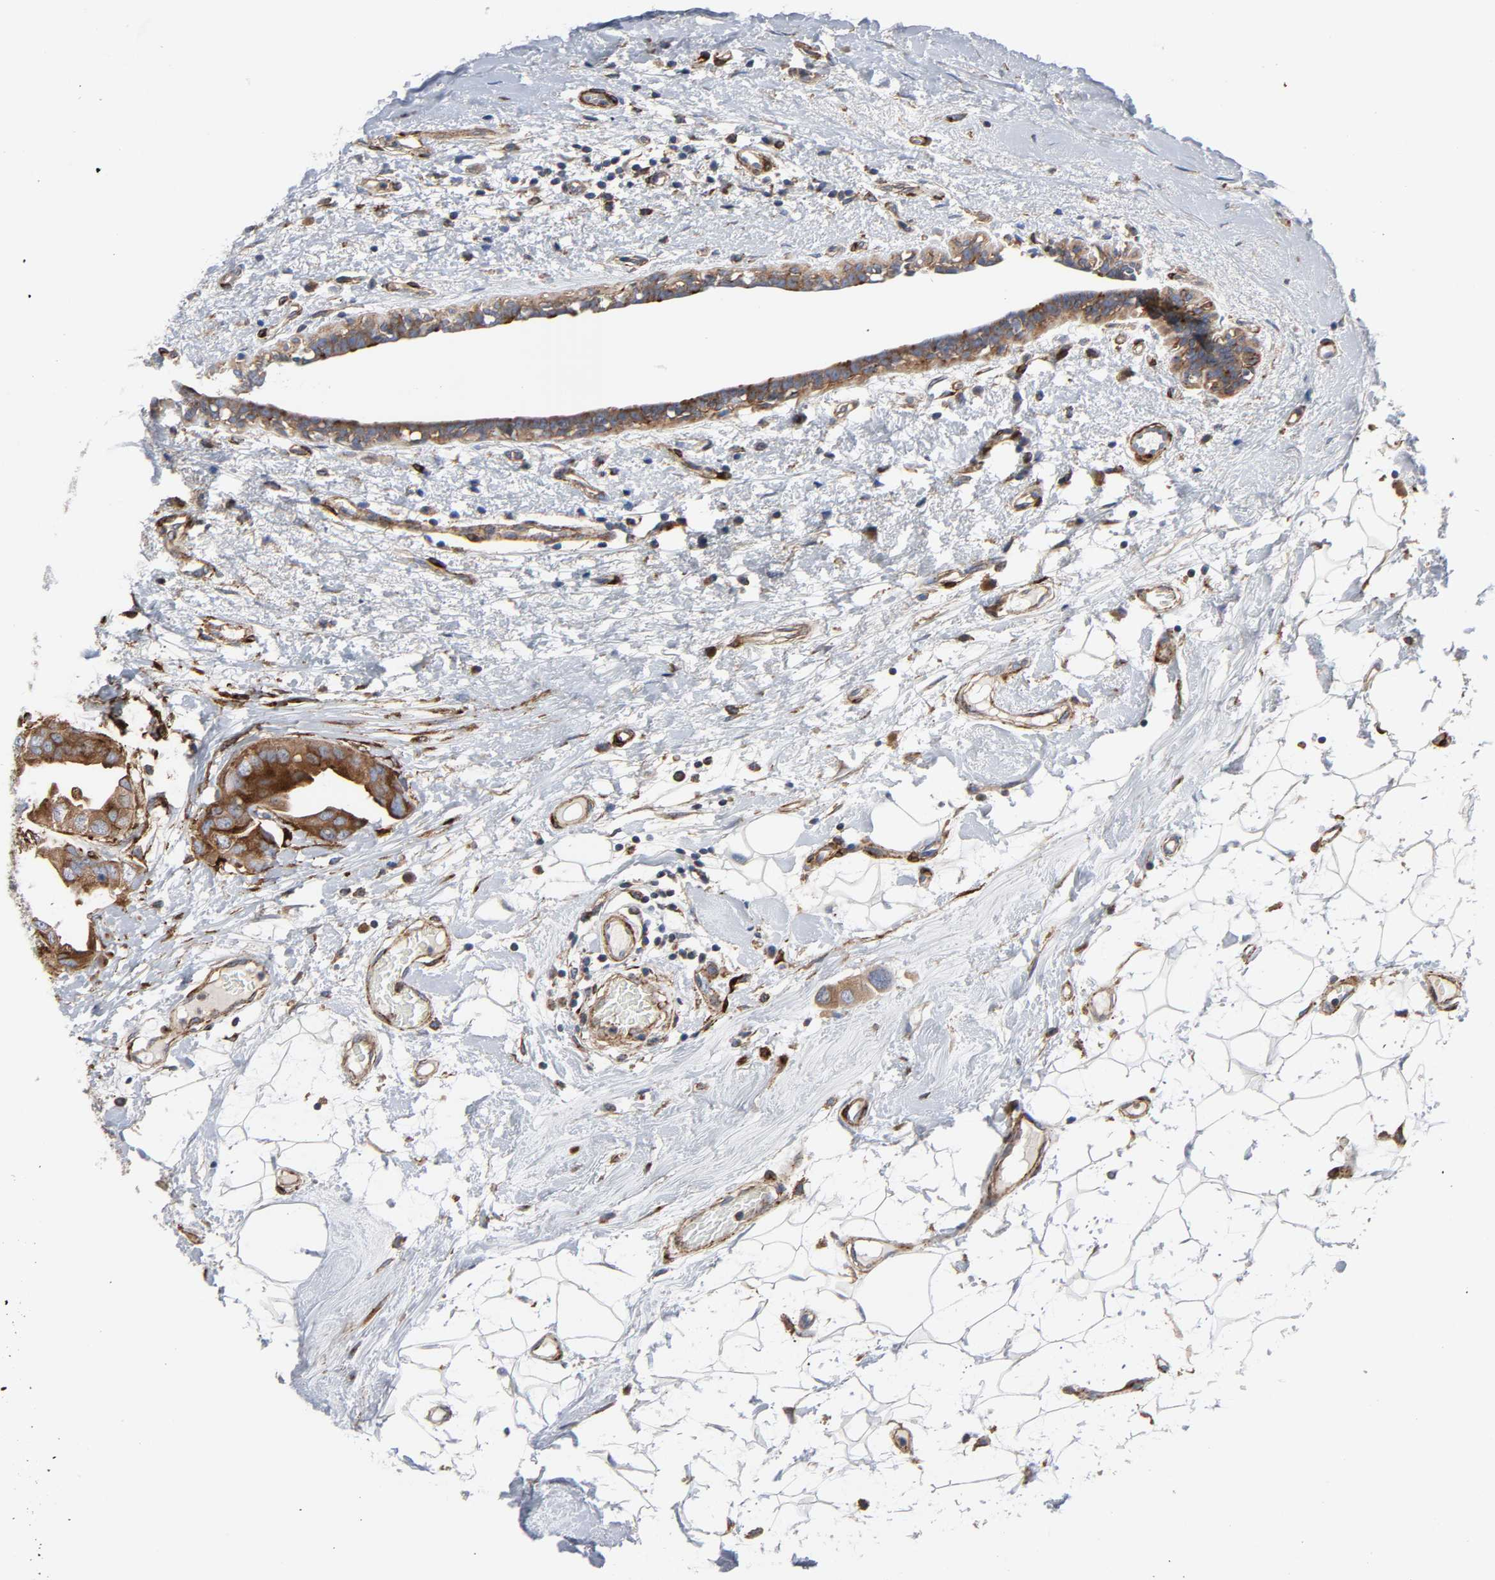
{"staining": {"intensity": "strong", "quantity": ">75%", "location": "cytoplasmic/membranous"}, "tissue": "breast cancer", "cell_type": "Tumor cells", "image_type": "cancer", "snomed": [{"axis": "morphology", "description": "Duct carcinoma"}, {"axis": "topography", "description": "Breast"}], "caption": "Tumor cells show high levels of strong cytoplasmic/membranous staining in approximately >75% of cells in human infiltrating ductal carcinoma (breast).", "gene": "ARHGAP1", "patient": {"sex": "female", "age": 40}}